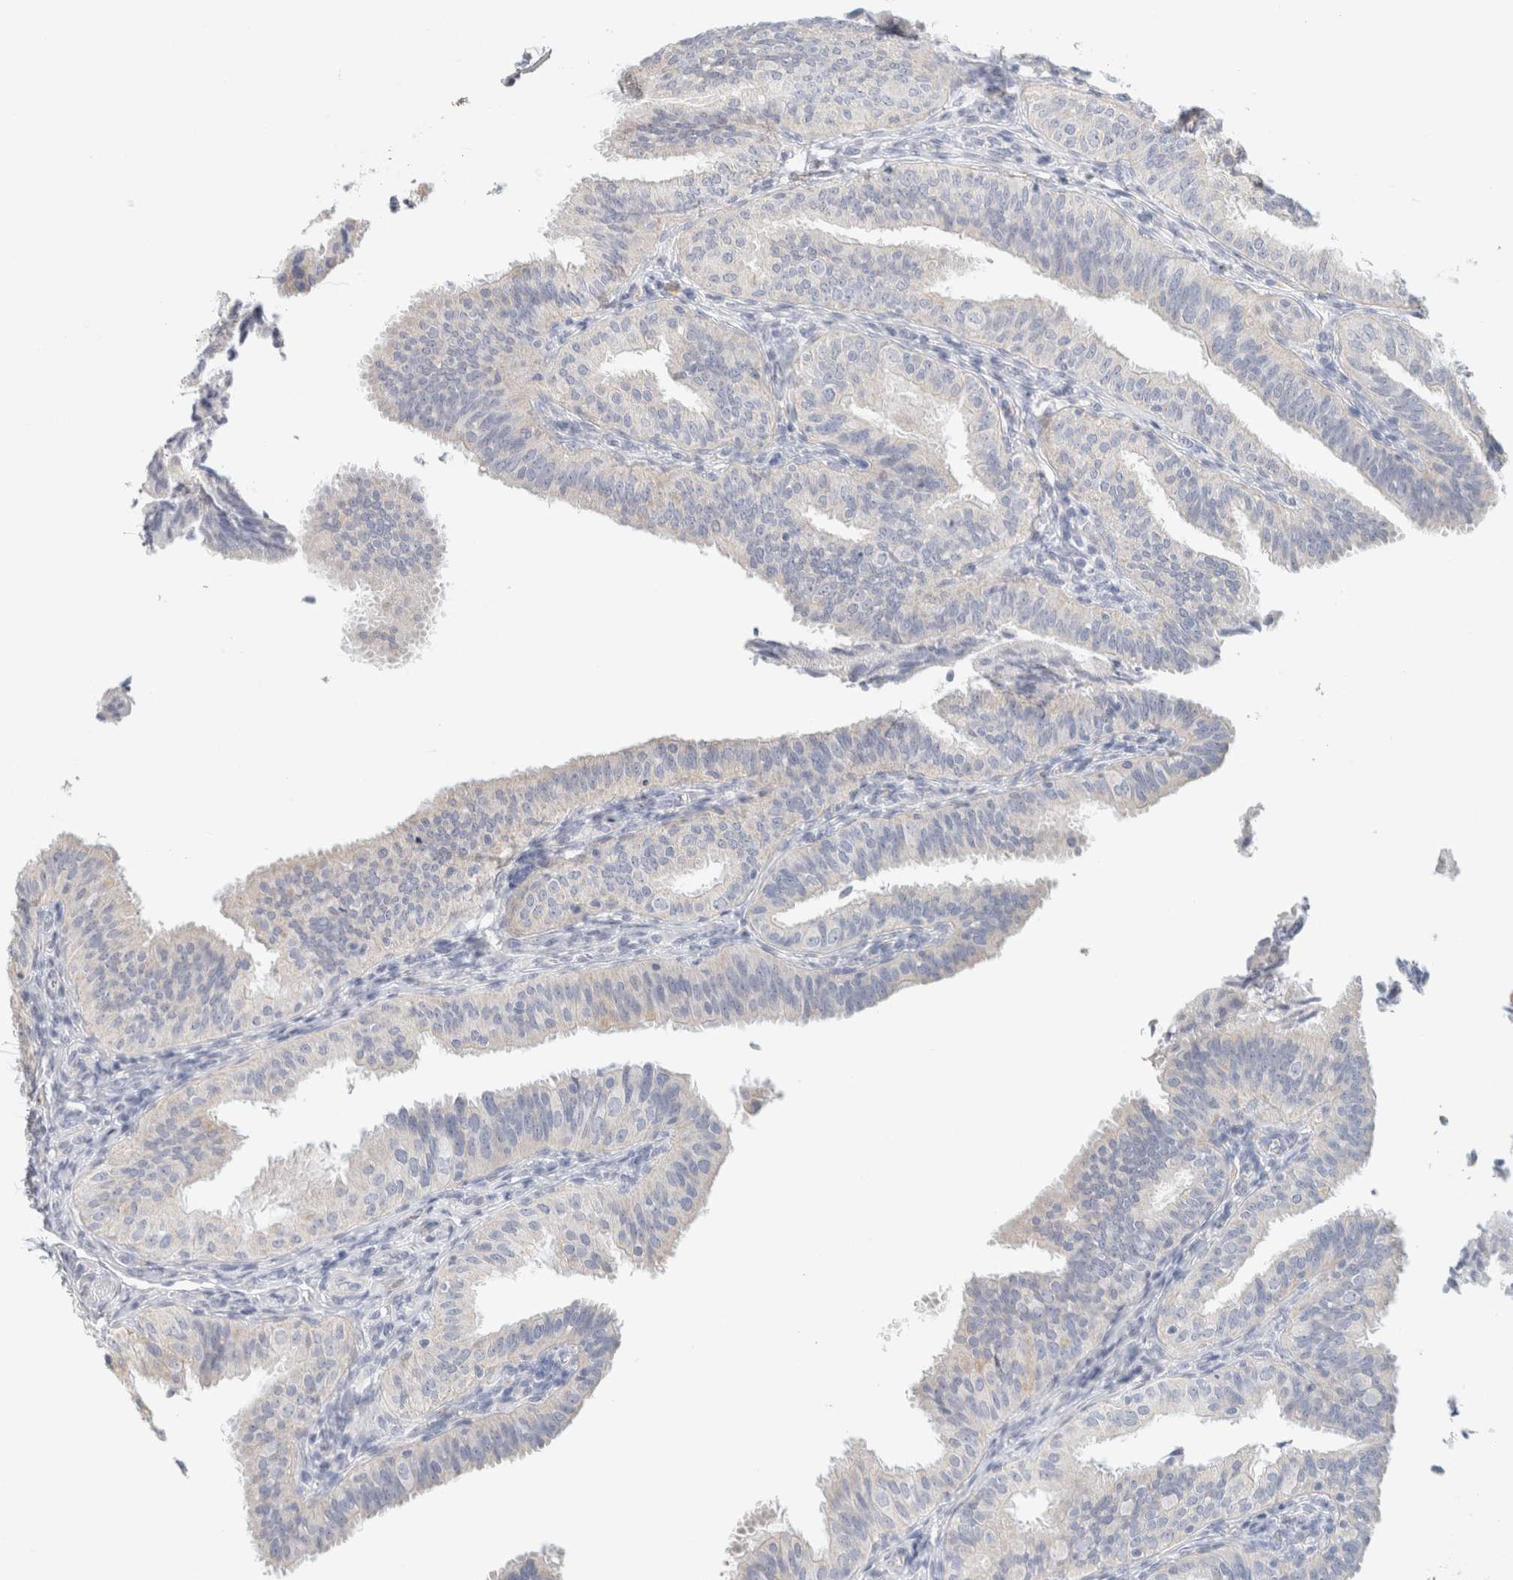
{"staining": {"intensity": "negative", "quantity": "none", "location": "none"}, "tissue": "fallopian tube", "cell_type": "Glandular cells", "image_type": "normal", "snomed": [{"axis": "morphology", "description": "Normal tissue, NOS"}, {"axis": "topography", "description": "Fallopian tube"}], "caption": "Immunohistochemistry (IHC) of normal human fallopian tube exhibits no expression in glandular cells. (Stains: DAB (3,3'-diaminobenzidine) immunohistochemistry with hematoxylin counter stain, Microscopy: brightfield microscopy at high magnification).", "gene": "HEXD", "patient": {"sex": "female", "age": 35}}